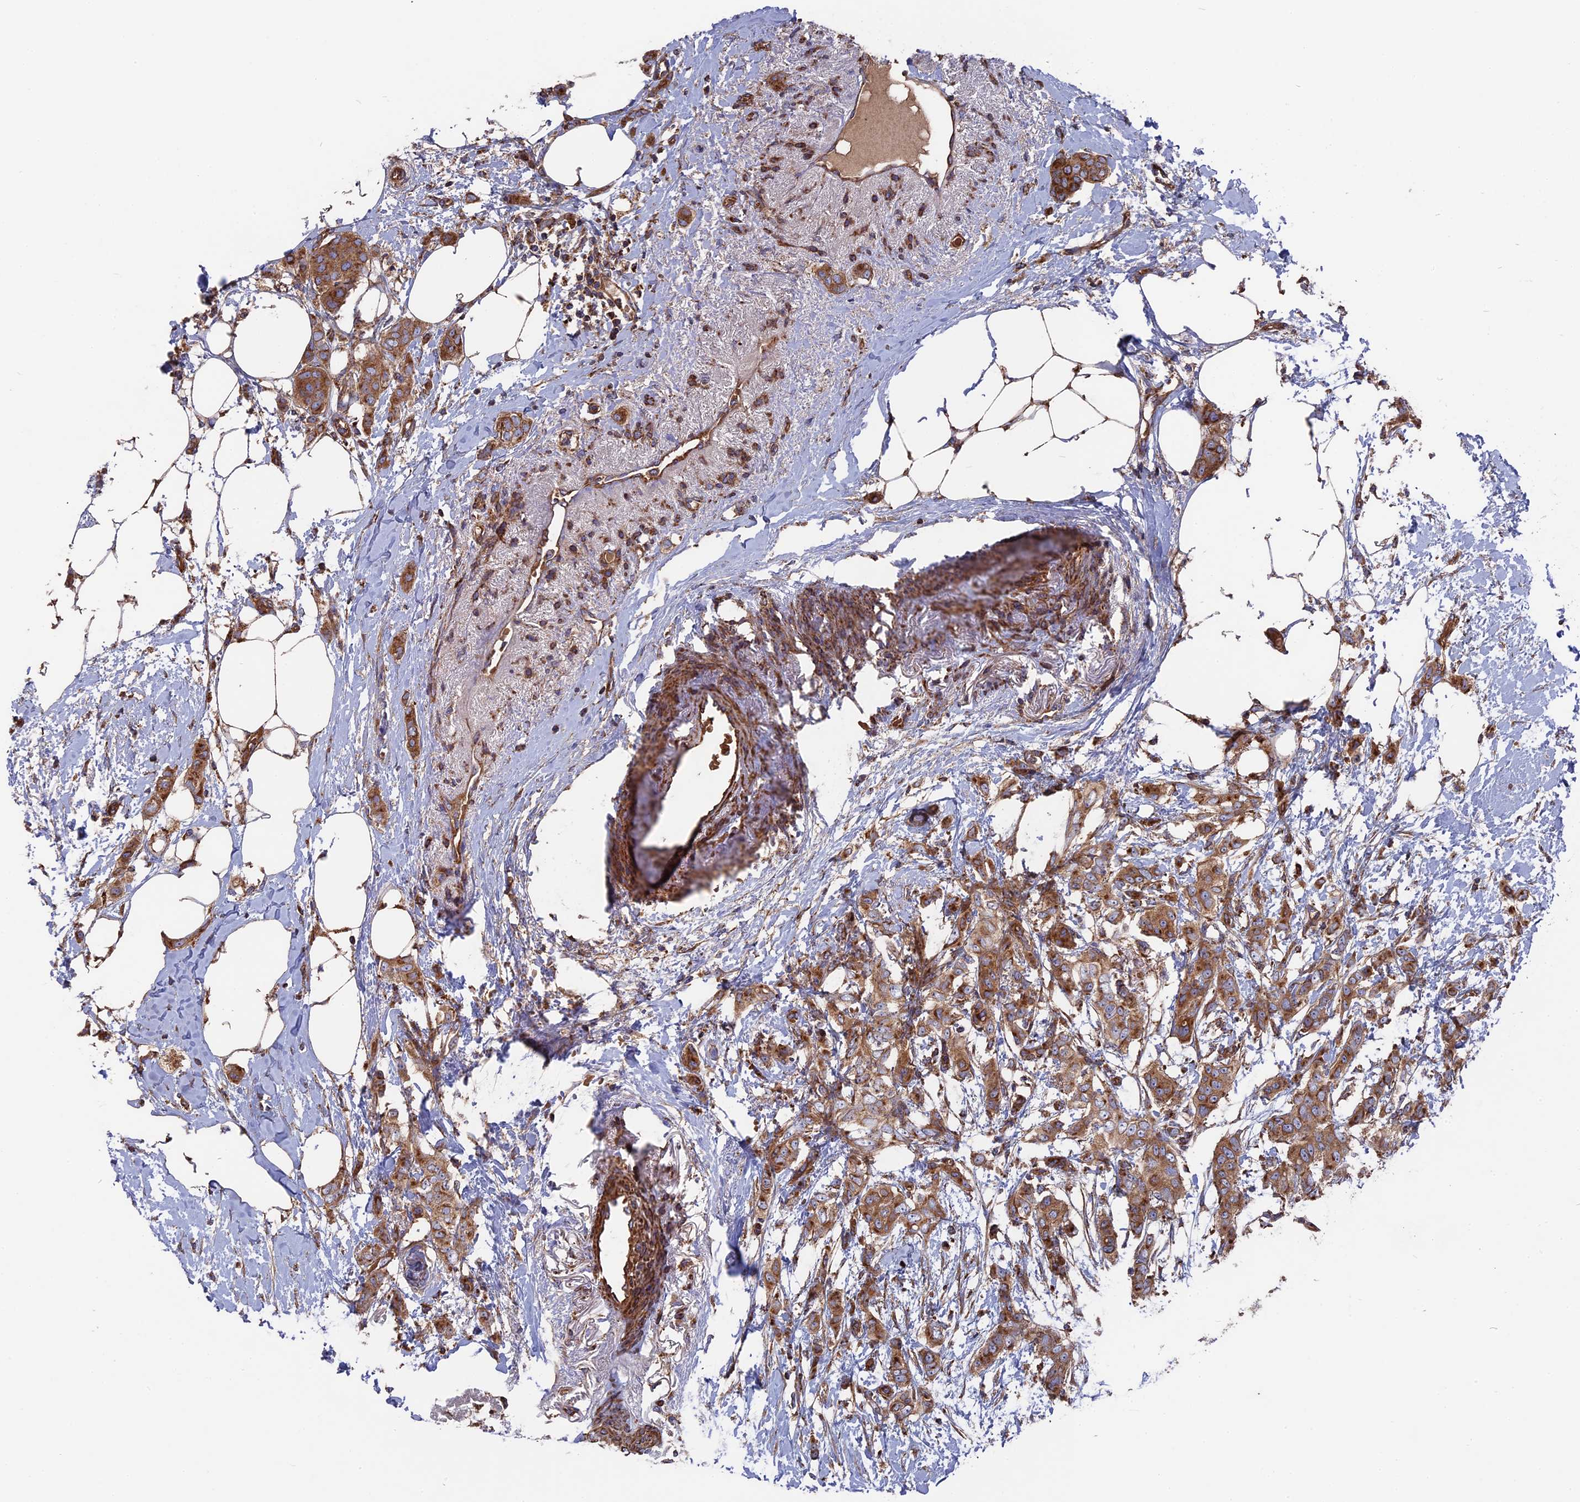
{"staining": {"intensity": "moderate", "quantity": ">75%", "location": "cytoplasmic/membranous"}, "tissue": "breast cancer", "cell_type": "Tumor cells", "image_type": "cancer", "snomed": [{"axis": "morphology", "description": "Duct carcinoma"}, {"axis": "topography", "description": "Breast"}], "caption": "Breast cancer stained with a brown dye shows moderate cytoplasmic/membranous positive expression in approximately >75% of tumor cells.", "gene": "TELO2", "patient": {"sex": "female", "age": 72}}